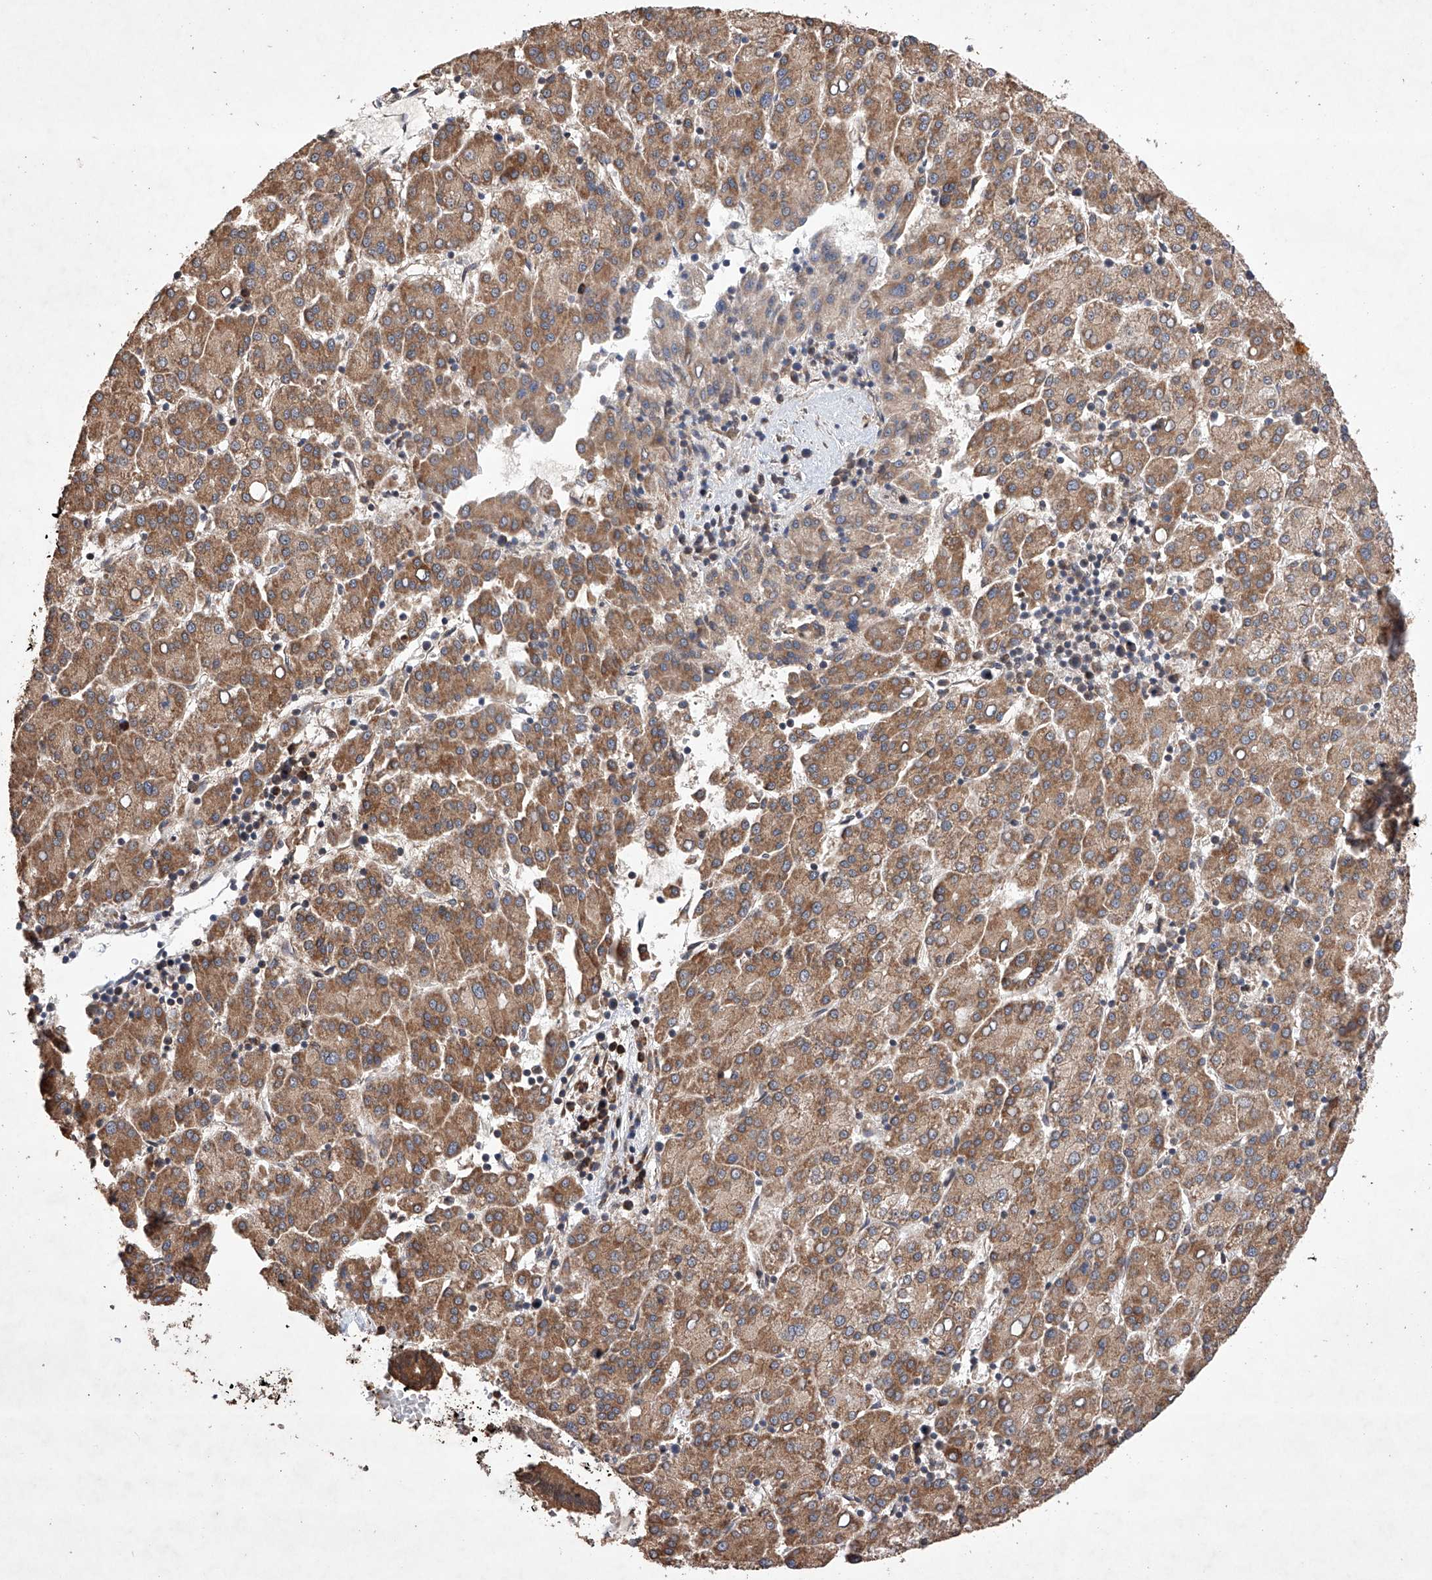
{"staining": {"intensity": "moderate", "quantity": ">75%", "location": "cytoplasmic/membranous"}, "tissue": "liver cancer", "cell_type": "Tumor cells", "image_type": "cancer", "snomed": [{"axis": "morphology", "description": "Carcinoma, Hepatocellular, NOS"}, {"axis": "topography", "description": "Liver"}], "caption": "This is an image of IHC staining of liver cancer (hepatocellular carcinoma), which shows moderate staining in the cytoplasmic/membranous of tumor cells.", "gene": "LURAP1", "patient": {"sex": "female", "age": 58}}